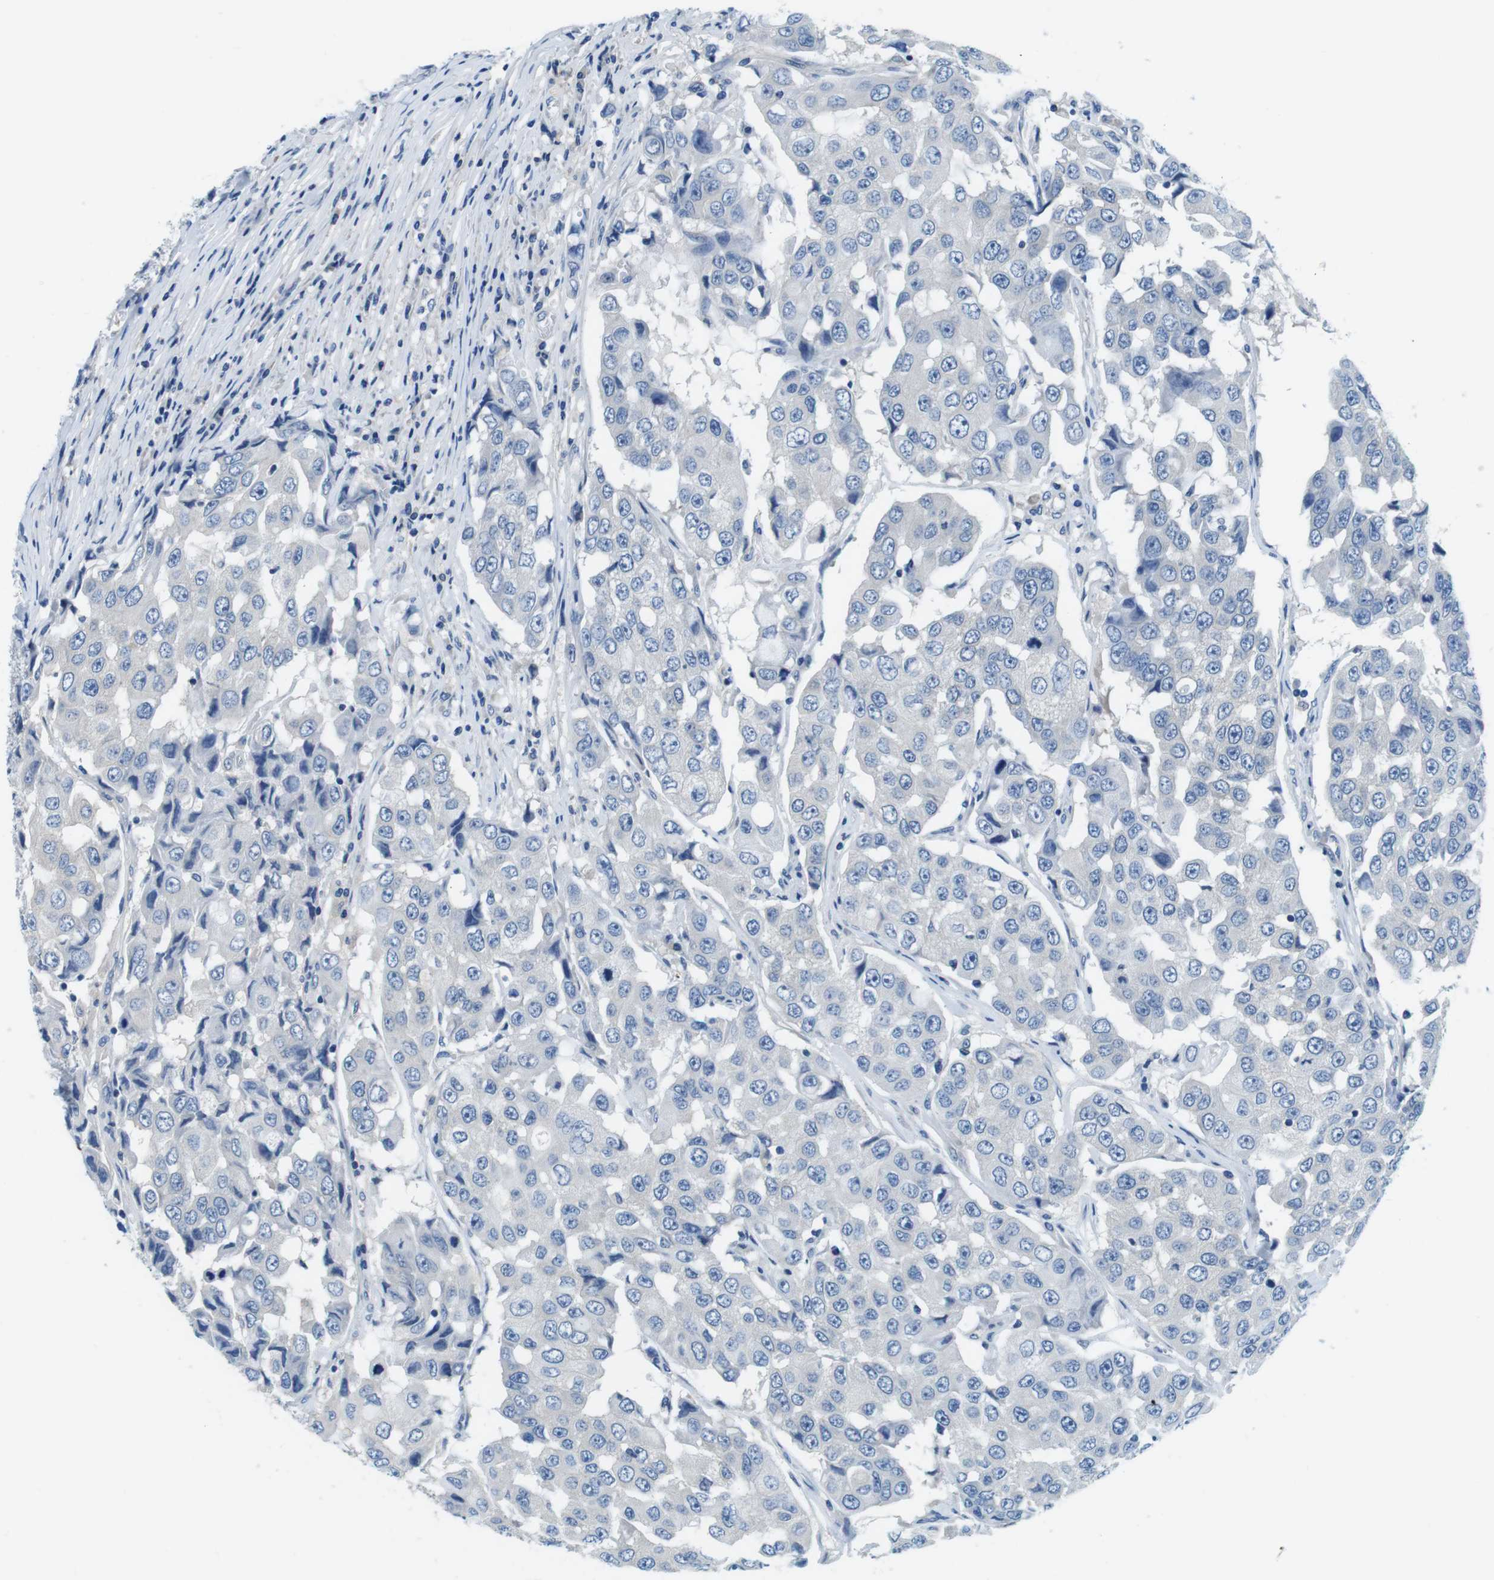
{"staining": {"intensity": "negative", "quantity": "none", "location": "none"}, "tissue": "breast cancer", "cell_type": "Tumor cells", "image_type": "cancer", "snomed": [{"axis": "morphology", "description": "Duct carcinoma"}, {"axis": "topography", "description": "Breast"}], "caption": "This histopathology image is of breast cancer (intraductal carcinoma) stained with IHC to label a protein in brown with the nuclei are counter-stained blue. There is no staining in tumor cells. (DAB immunohistochemistry (IHC), high magnification).", "gene": "DENND4C", "patient": {"sex": "female", "age": 27}}